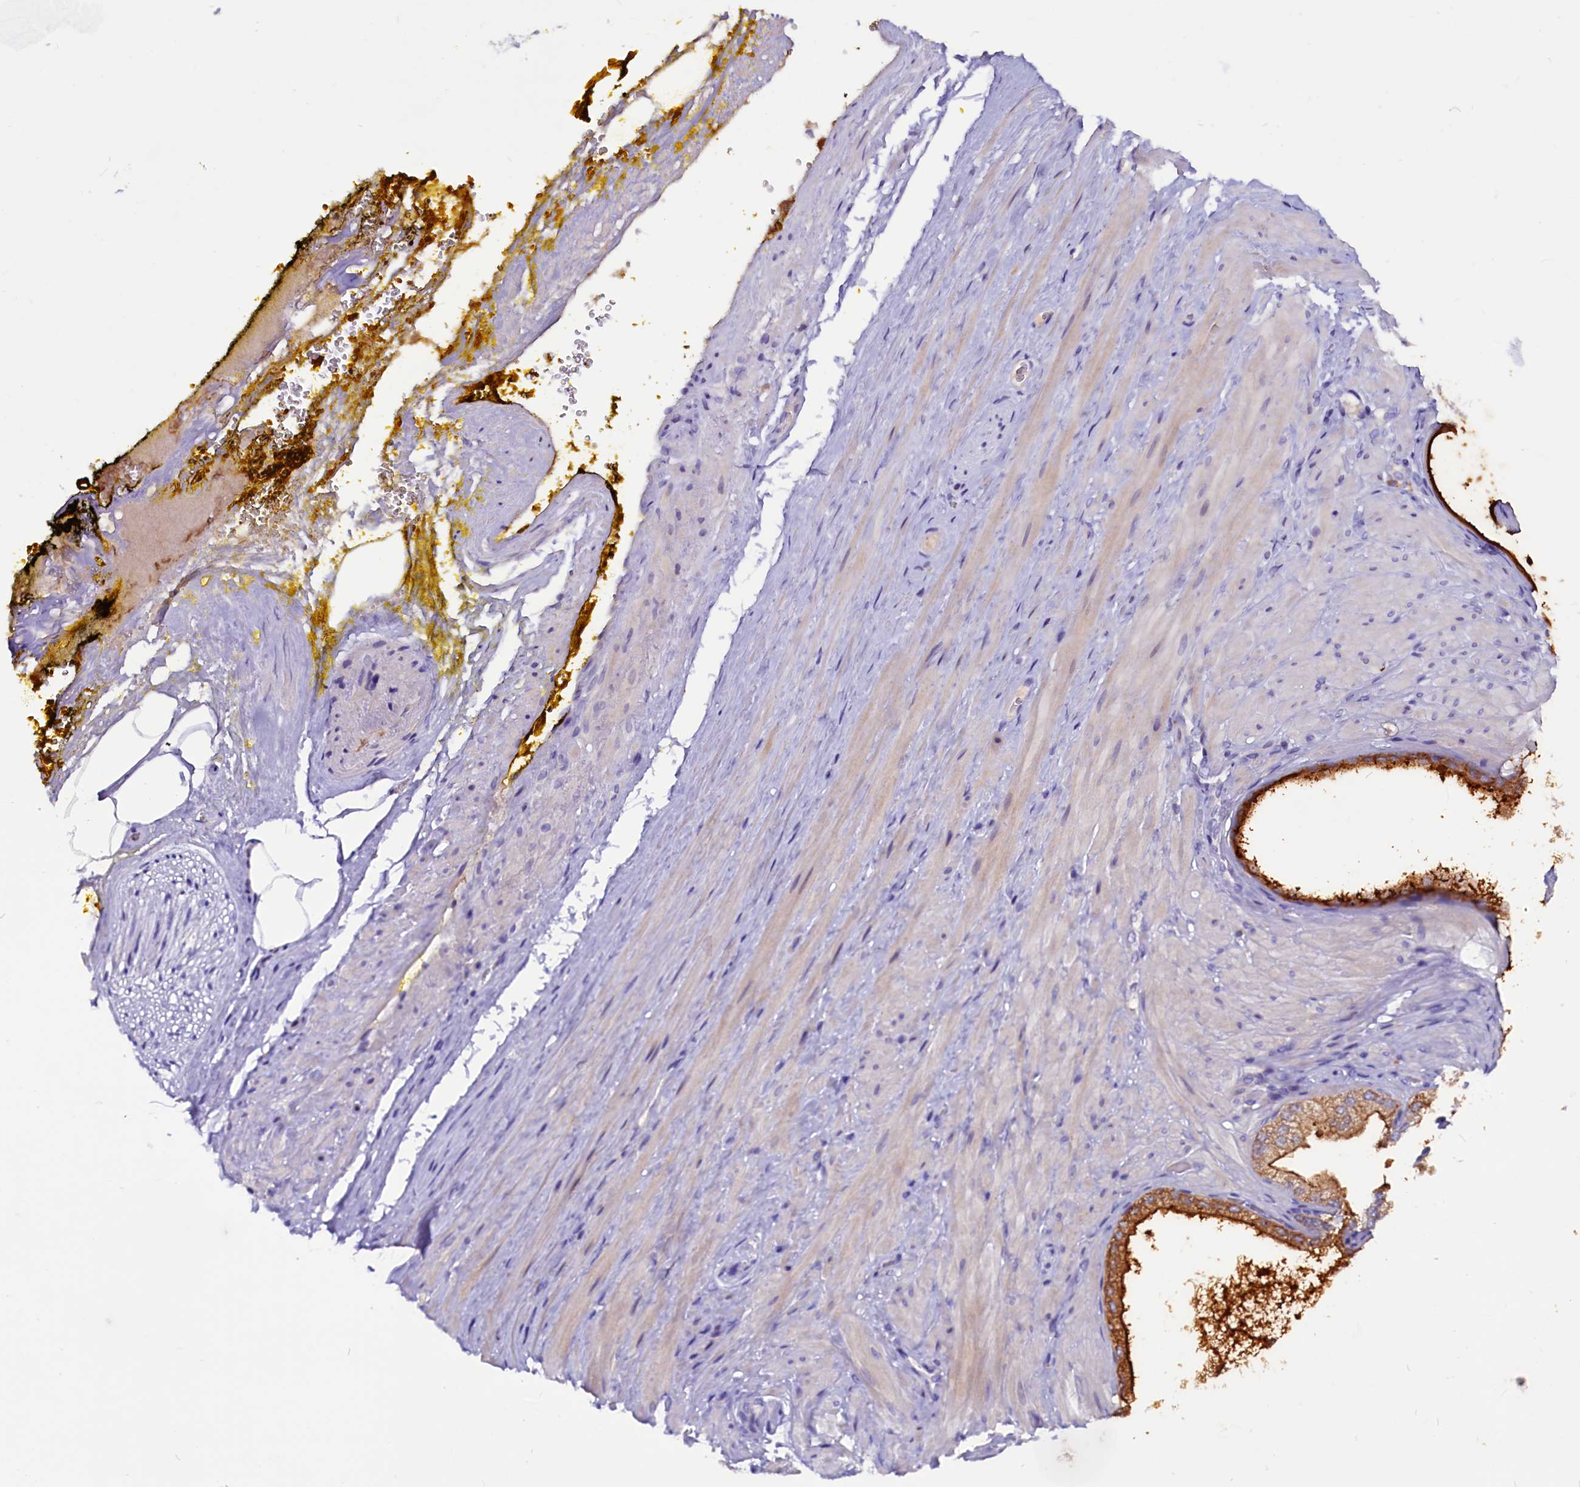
{"staining": {"intensity": "negative", "quantity": "none", "location": "none"}, "tissue": "adipose tissue", "cell_type": "Adipocytes", "image_type": "normal", "snomed": [{"axis": "morphology", "description": "Normal tissue, NOS"}, {"axis": "morphology", "description": "Adenocarcinoma, Low grade"}, {"axis": "topography", "description": "Prostate"}, {"axis": "topography", "description": "Peripheral nerve tissue"}], "caption": "This is an IHC histopathology image of normal human adipose tissue. There is no staining in adipocytes.", "gene": "CCBE1", "patient": {"sex": "male", "age": 63}}